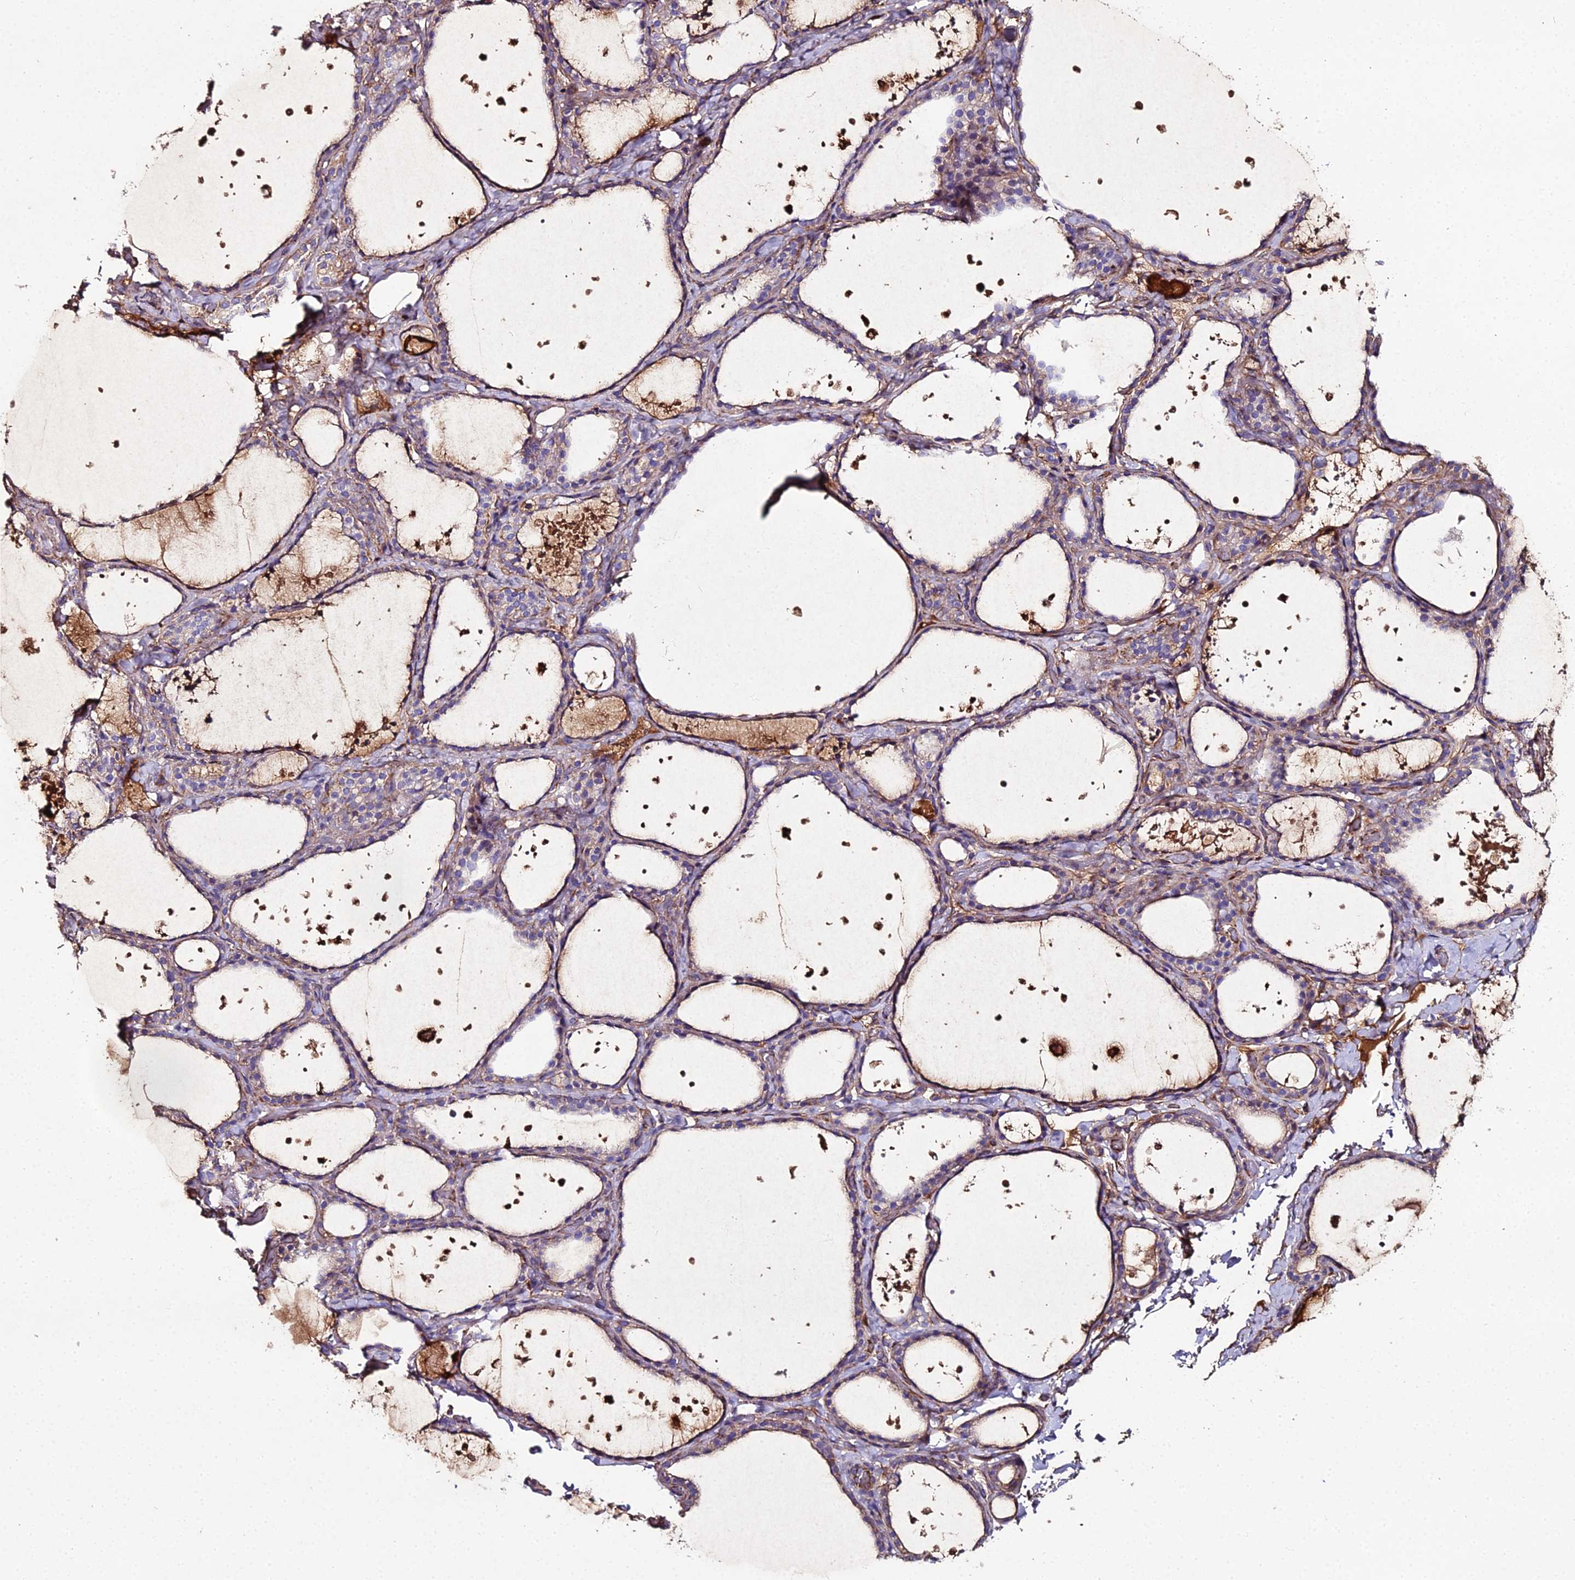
{"staining": {"intensity": "weak", "quantity": "25%-75%", "location": "cytoplasmic/membranous"}, "tissue": "thyroid gland", "cell_type": "Glandular cells", "image_type": "normal", "snomed": [{"axis": "morphology", "description": "Normal tissue, NOS"}, {"axis": "topography", "description": "Thyroid gland"}], "caption": "The immunohistochemical stain shows weak cytoplasmic/membranous expression in glandular cells of benign thyroid gland. (DAB IHC, brown staining for protein, blue staining for nuclei).", "gene": "BEX4", "patient": {"sex": "female", "age": 44}}